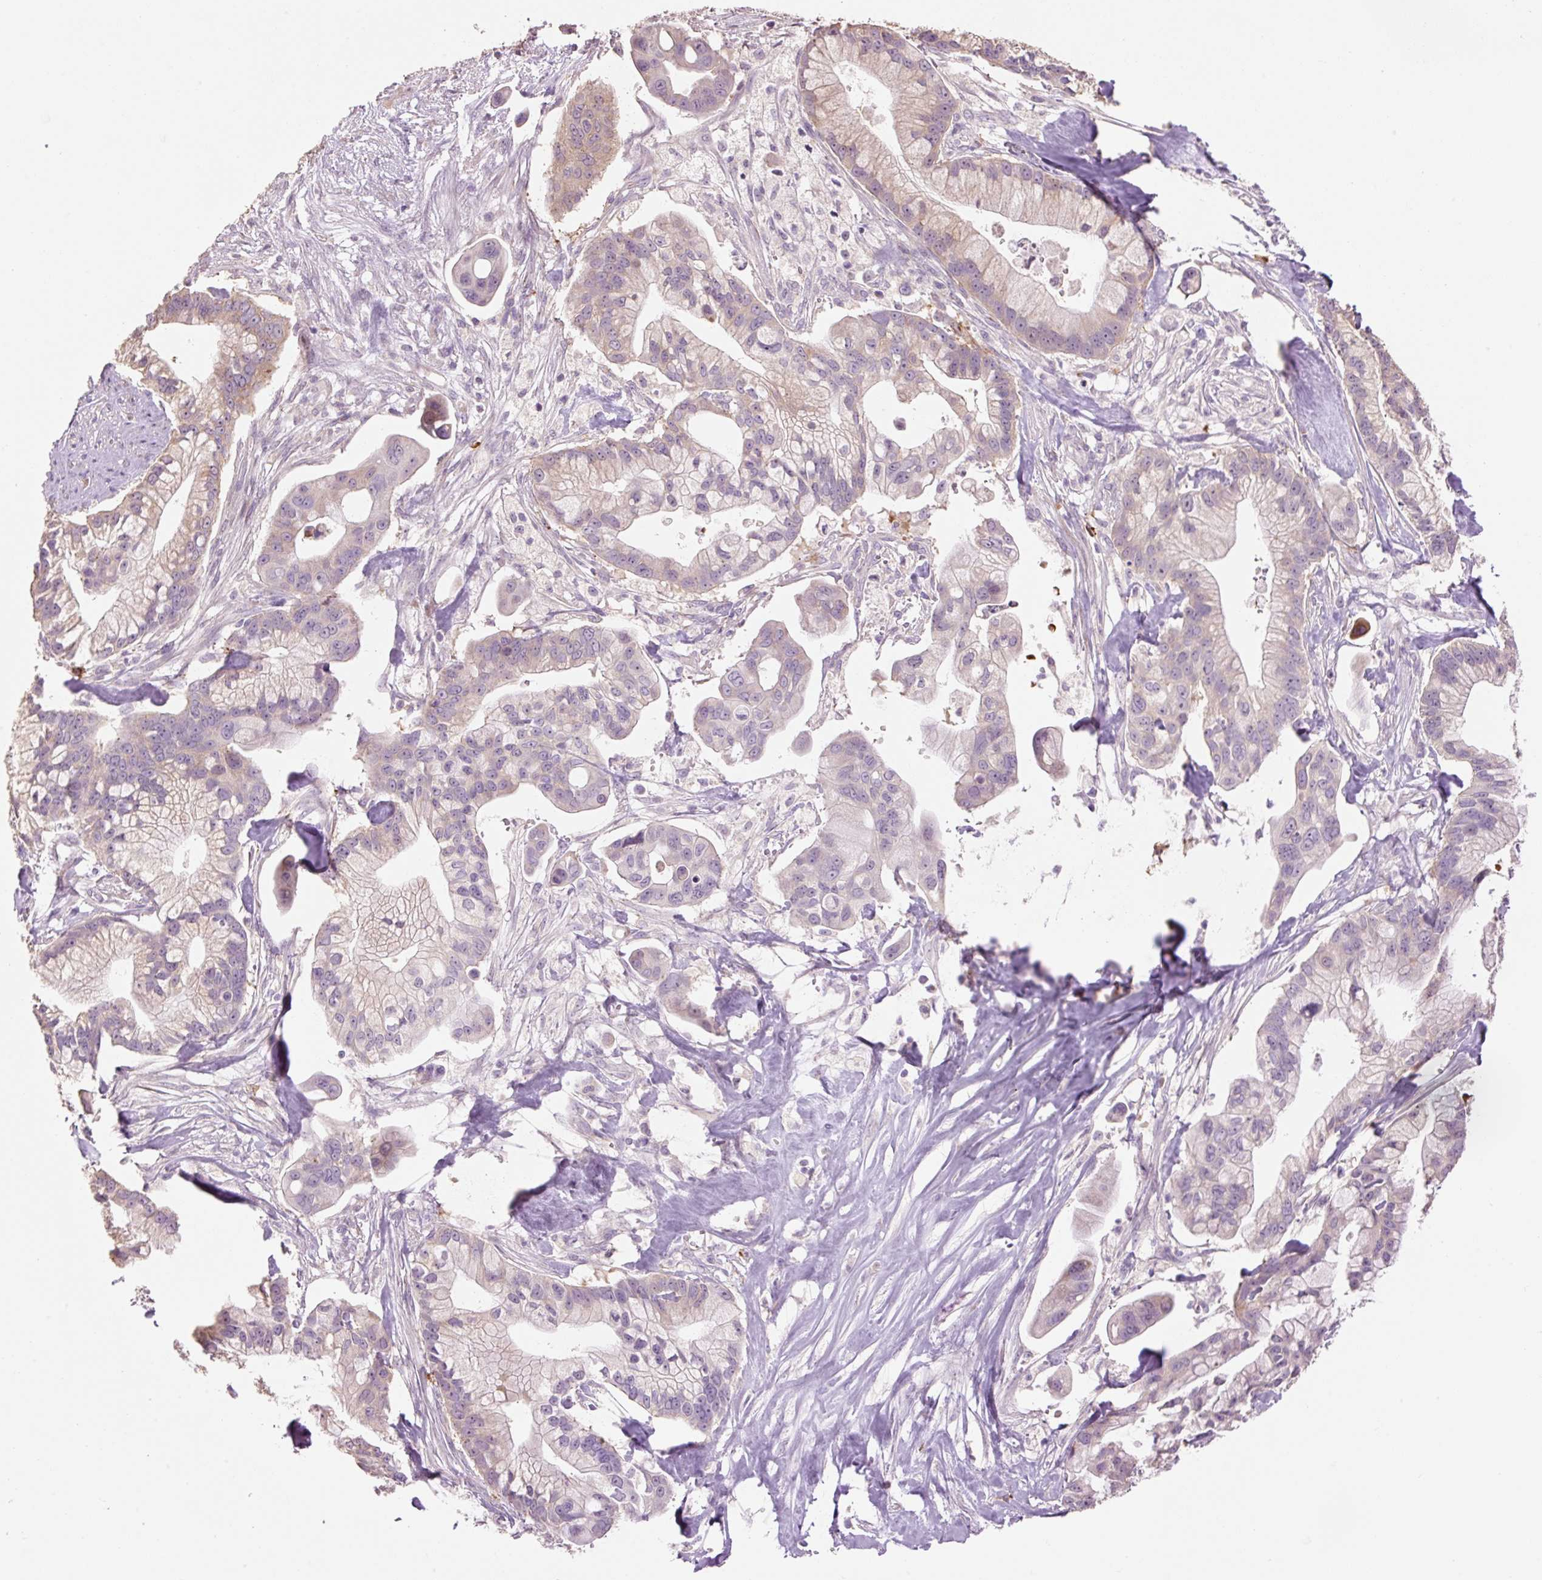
{"staining": {"intensity": "weak", "quantity": "<25%", "location": "cytoplasmic/membranous"}, "tissue": "pancreatic cancer", "cell_type": "Tumor cells", "image_type": "cancer", "snomed": [{"axis": "morphology", "description": "Adenocarcinoma, NOS"}, {"axis": "topography", "description": "Pancreas"}], "caption": "Immunohistochemistry (IHC) micrograph of pancreatic adenocarcinoma stained for a protein (brown), which demonstrates no expression in tumor cells.", "gene": "HAX1", "patient": {"sex": "male", "age": 68}}